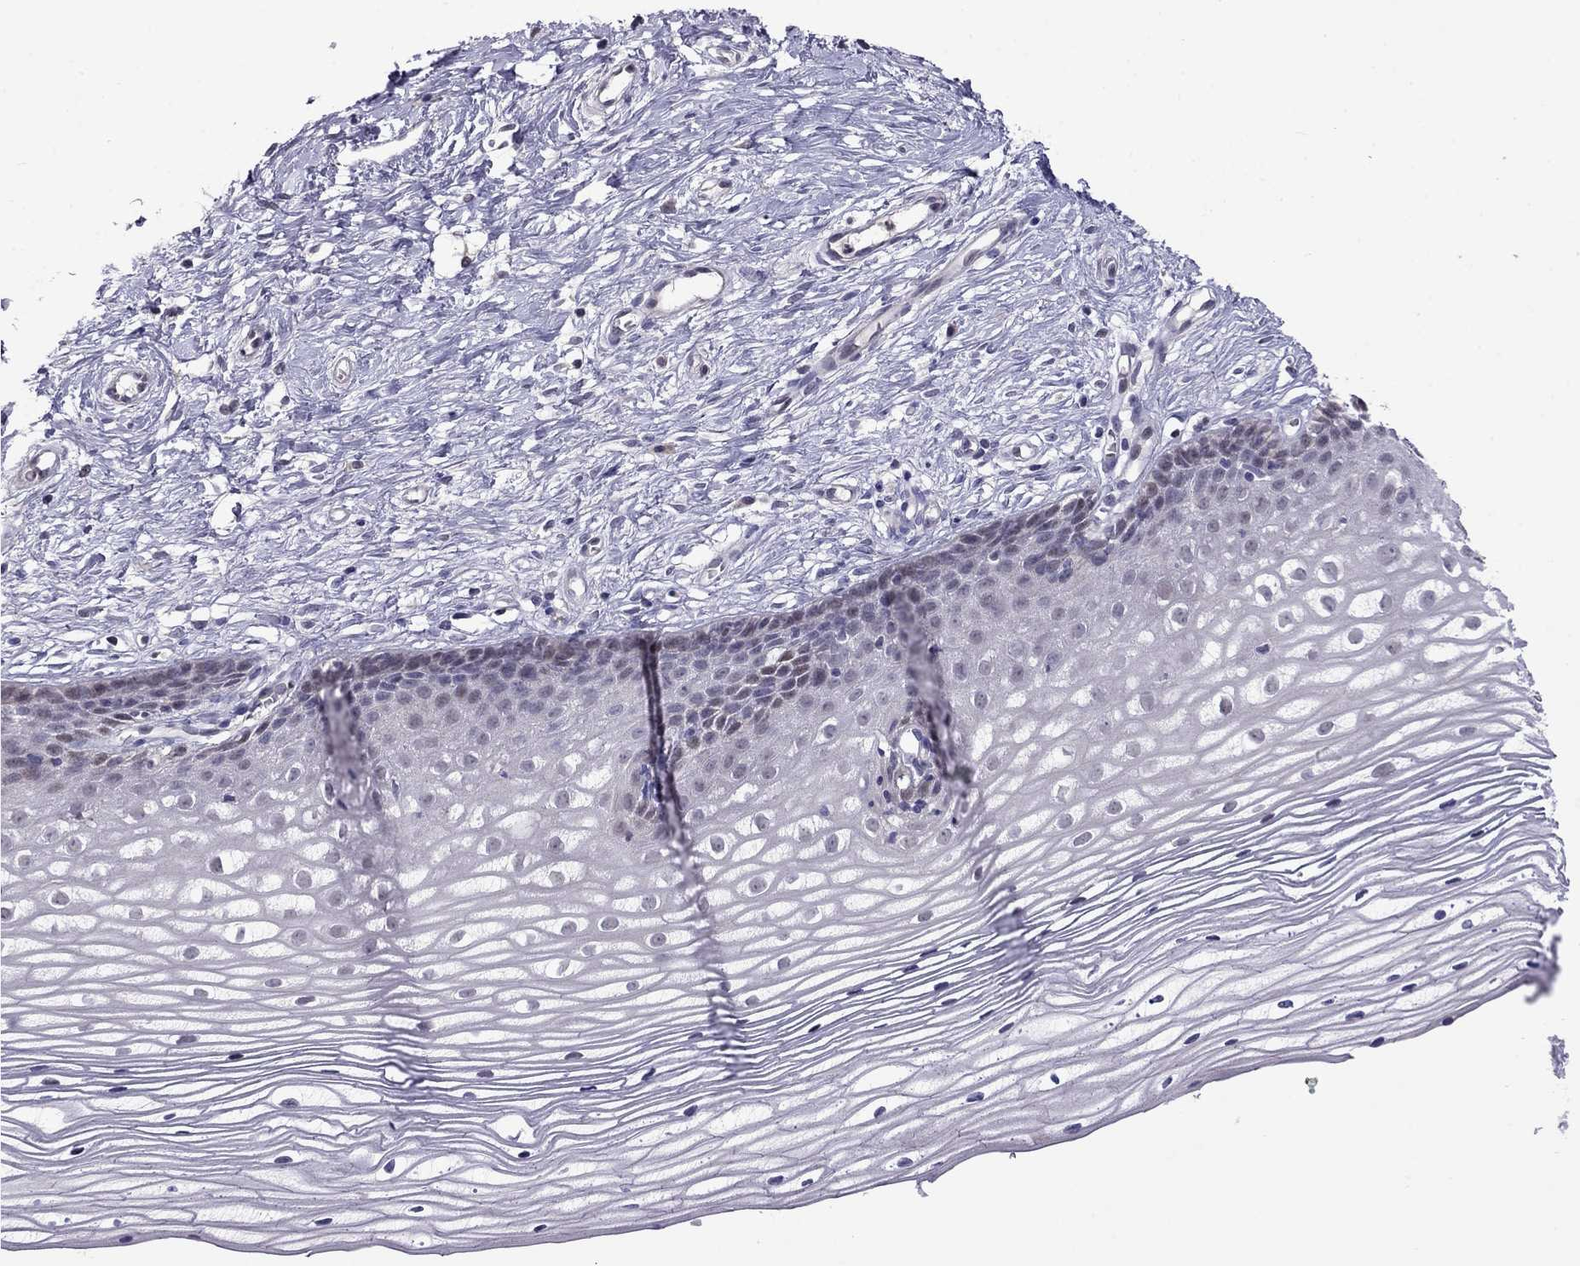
{"staining": {"intensity": "negative", "quantity": "none", "location": "none"}, "tissue": "cervix", "cell_type": "Glandular cells", "image_type": "normal", "snomed": [{"axis": "morphology", "description": "Normal tissue, NOS"}, {"axis": "topography", "description": "Cervix"}], "caption": "Immunohistochemistry (IHC) of unremarkable human cervix exhibits no expression in glandular cells.", "gene": "LRRC39", "patient": {"sex": "female", "age": 40}}